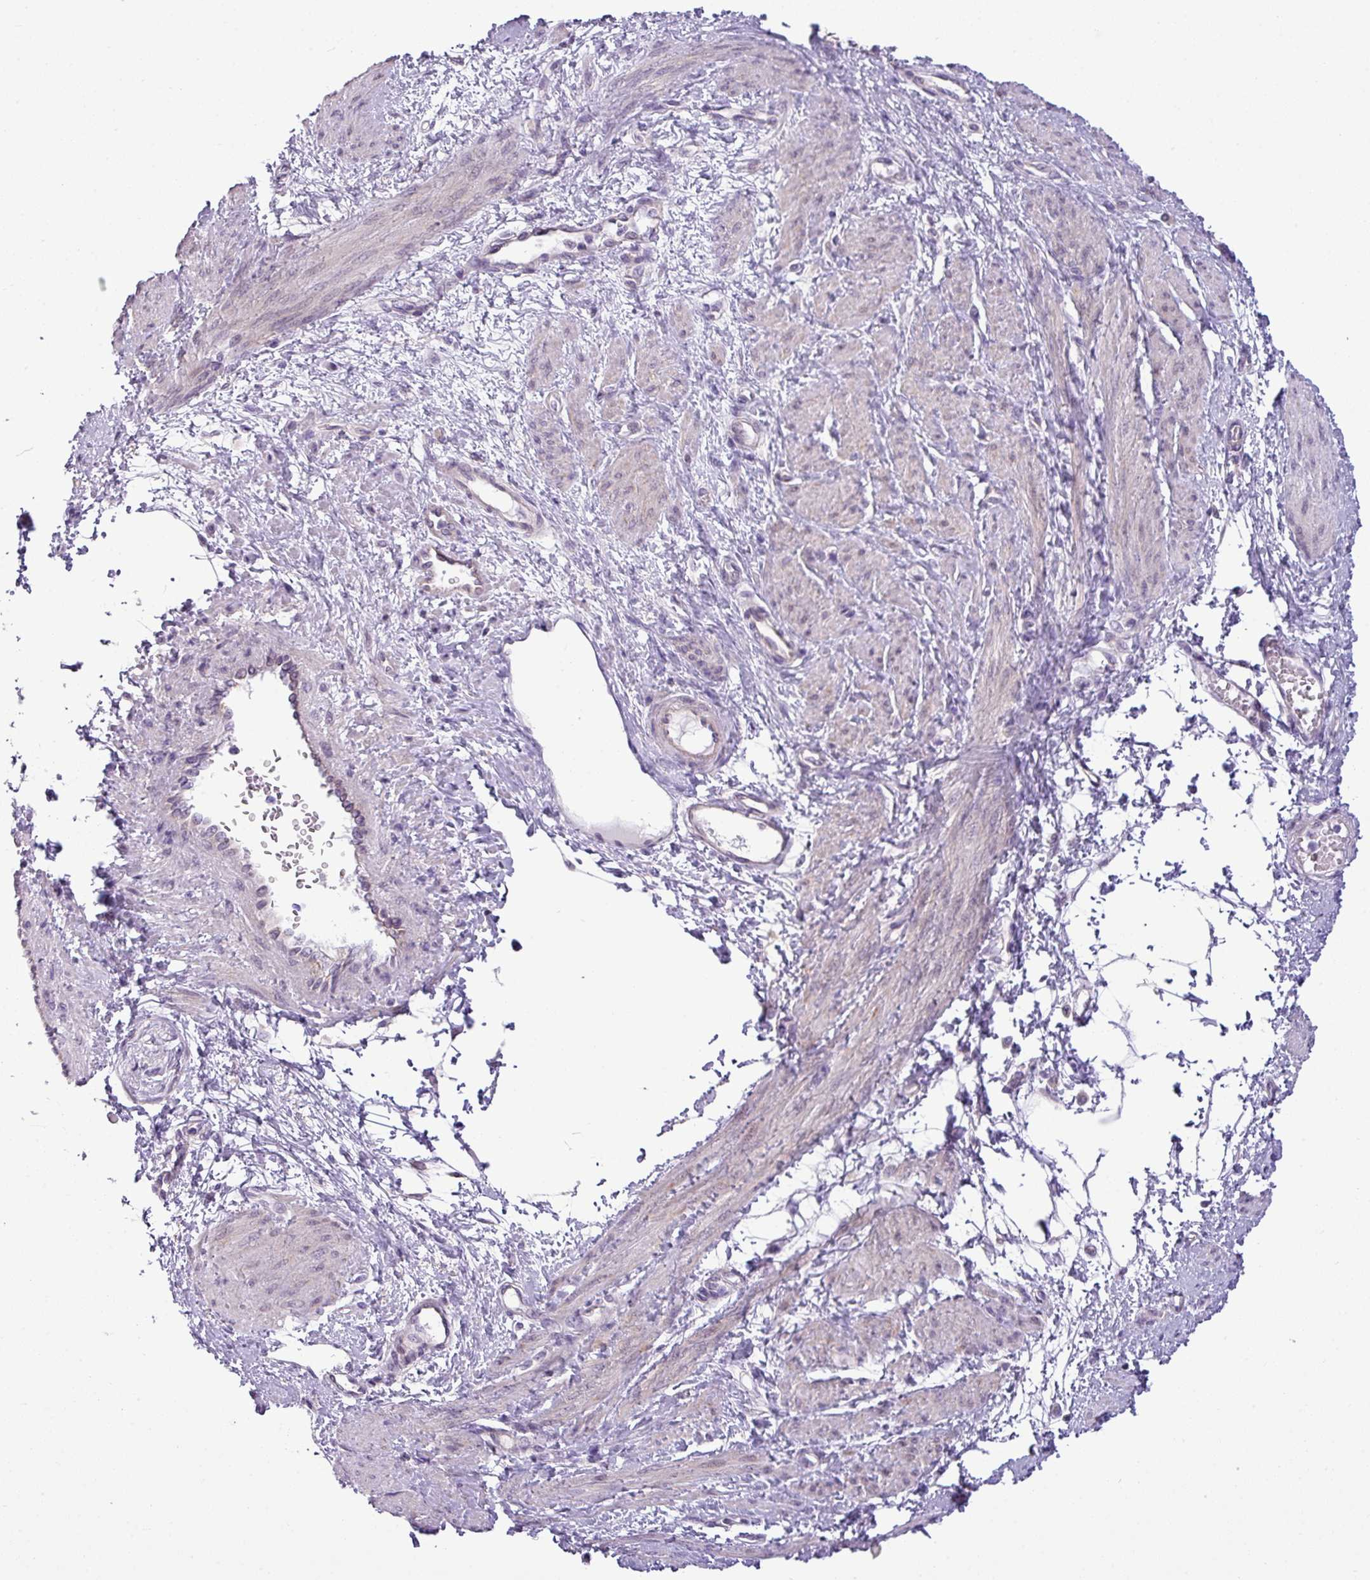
{"staining": {"intensity": "negative", "quantity": "none", "location": "none"}, "tissue": "smooth muscle", "cell_type": "Smooth muscle cells", "image_type": "normal", "snomed": [{"axis": "morphology", "description": "Normal tissue, NOS"}, {"axis": "topography", "description": "Smooth muscle"}, {"axis": "topography", "description": "Uterus"}], "caption": "Immunohistochemical staining of normal human smooth muscle exhibits no significant positivity in smooth muscle cells.", "gene": "TOR1AIP2", "patient": {"sex": "female", "age": 39}}